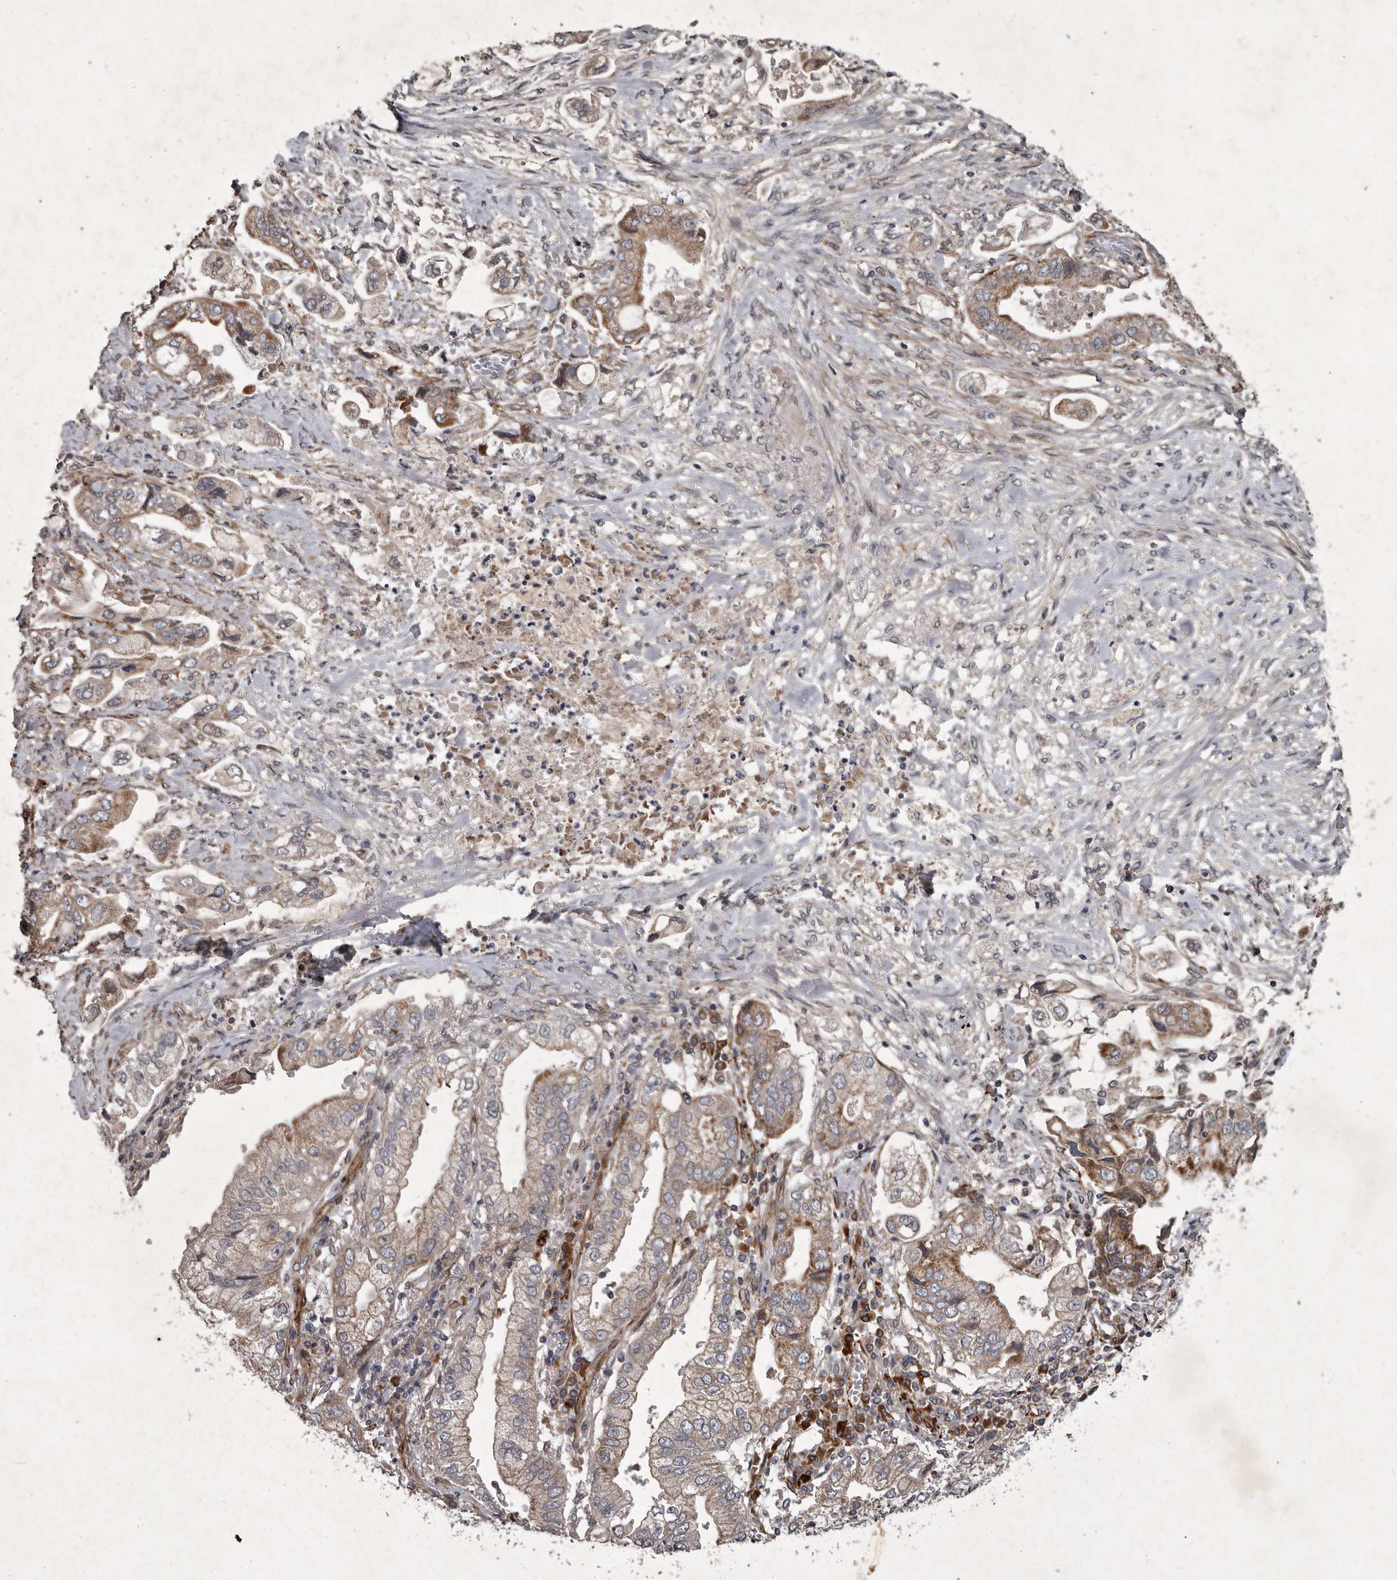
{"staining": {"intensity": "moderate", "quantity": ">75%", "location": "cytoplasmic/membranous"}, "tissue": "stomach cancer", "cell_type": "Tumor cells", "image_type": "cancer", "snomed": [{"axis": "morphology", "description": "Adenocarcinoma, NOS"}, {"axis": "topography", "description": "Stomach"}], "caption": "Stomach cancer tissue shows moderate cytoplasmic/membranous positivity in approximately >75% of tumor cells, visualized by immunohistochemistry.", "gene": "MRPS15", "patient": {"sex": "male", "age": 62}}